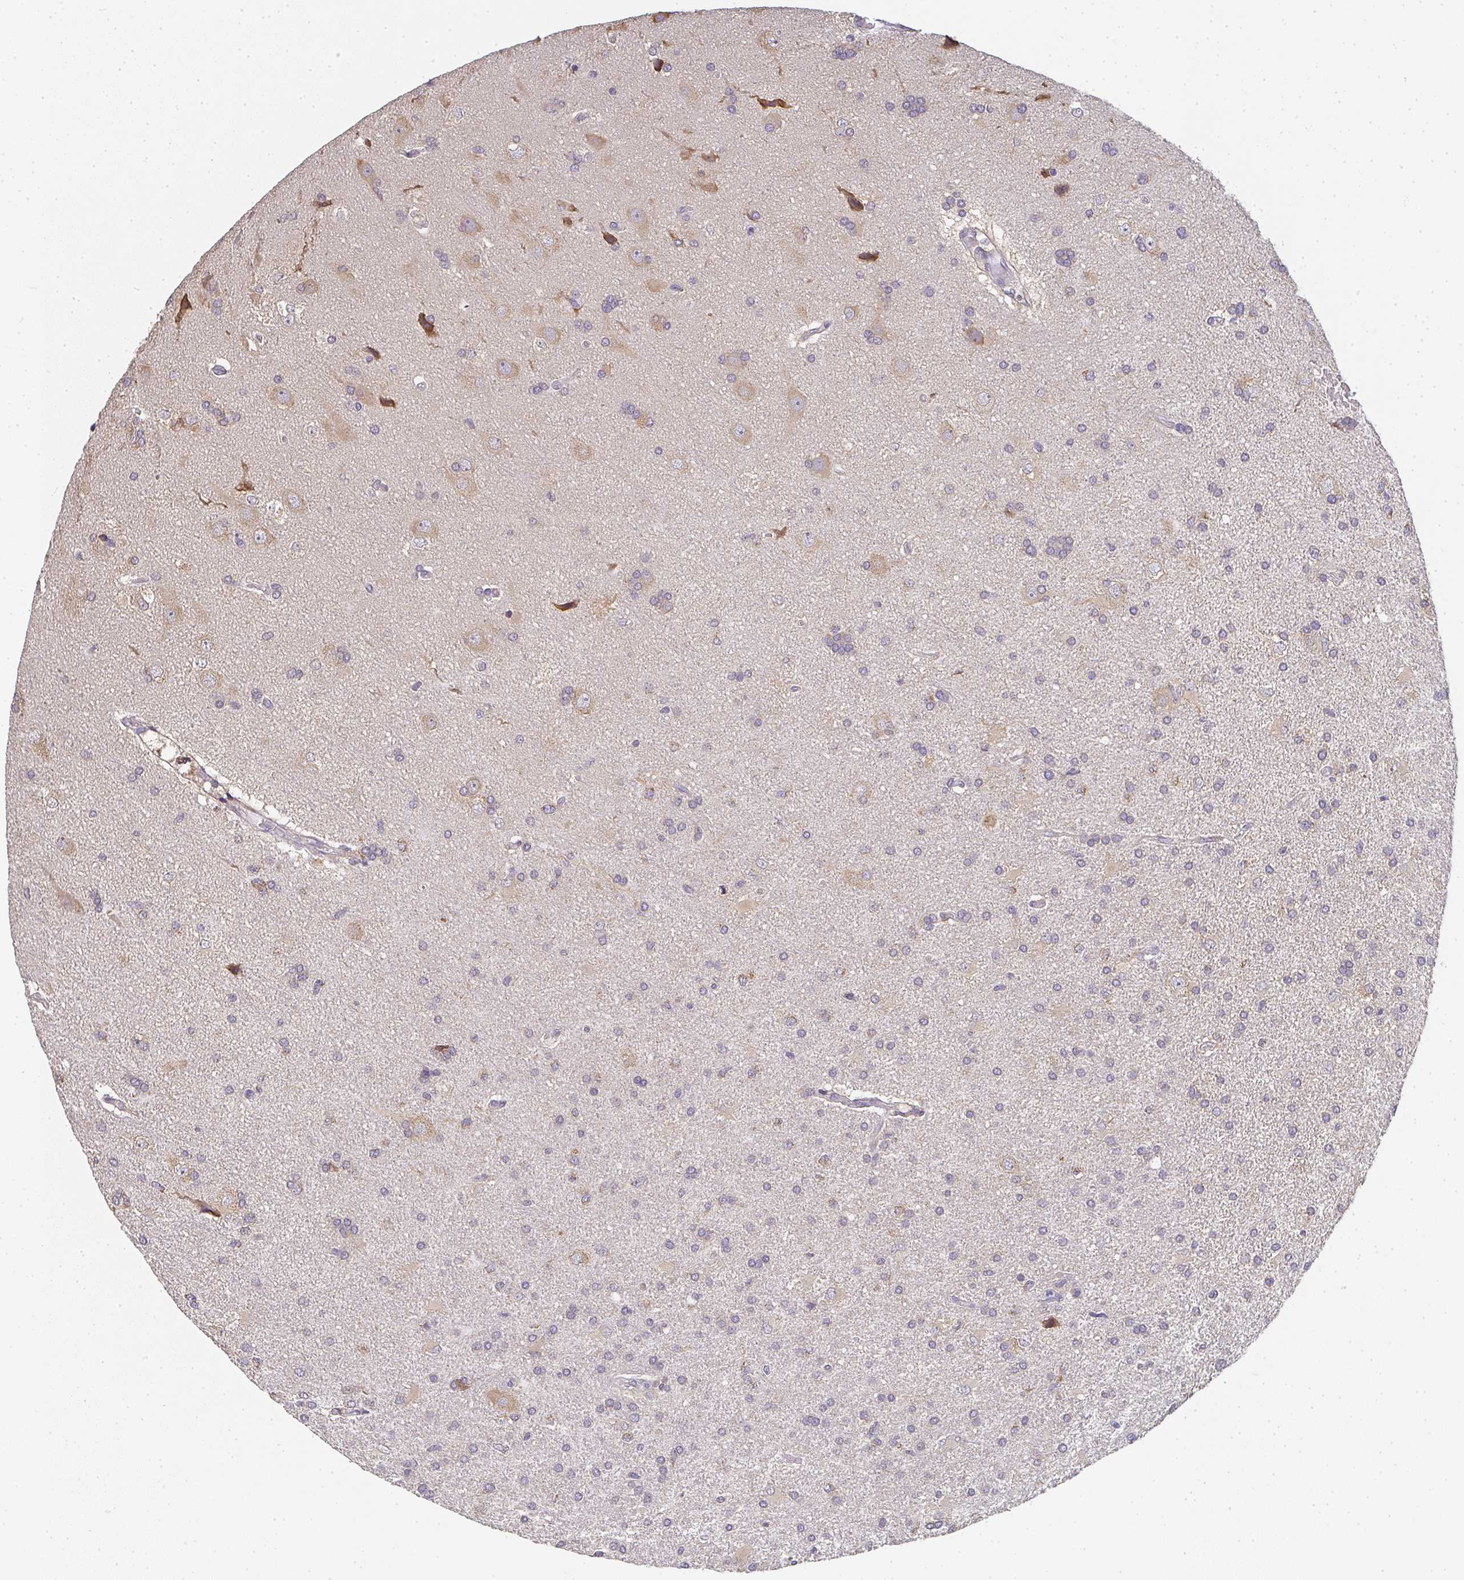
{"staining": {"intensity": "negative", "quantity": "none", "location": "none"}, "tissue": "glioma", "cell_type": "Tumor cells", "image_type": "cancer", "snomed": [{"axis": "morphology", "description": "Glioma, malignant, High grade"}, {"axis": "topography", "description": "Brain"}], "caption": "This image is of malignant glioma (high-grade) stained with immunohistochemistry (IHC) to label a protein in brown with the nuclei are counter-stained blue. There is no expression in tumor cells.", "gene": "SLC35B3", "patient": {"sex": "male", "age": 68}}